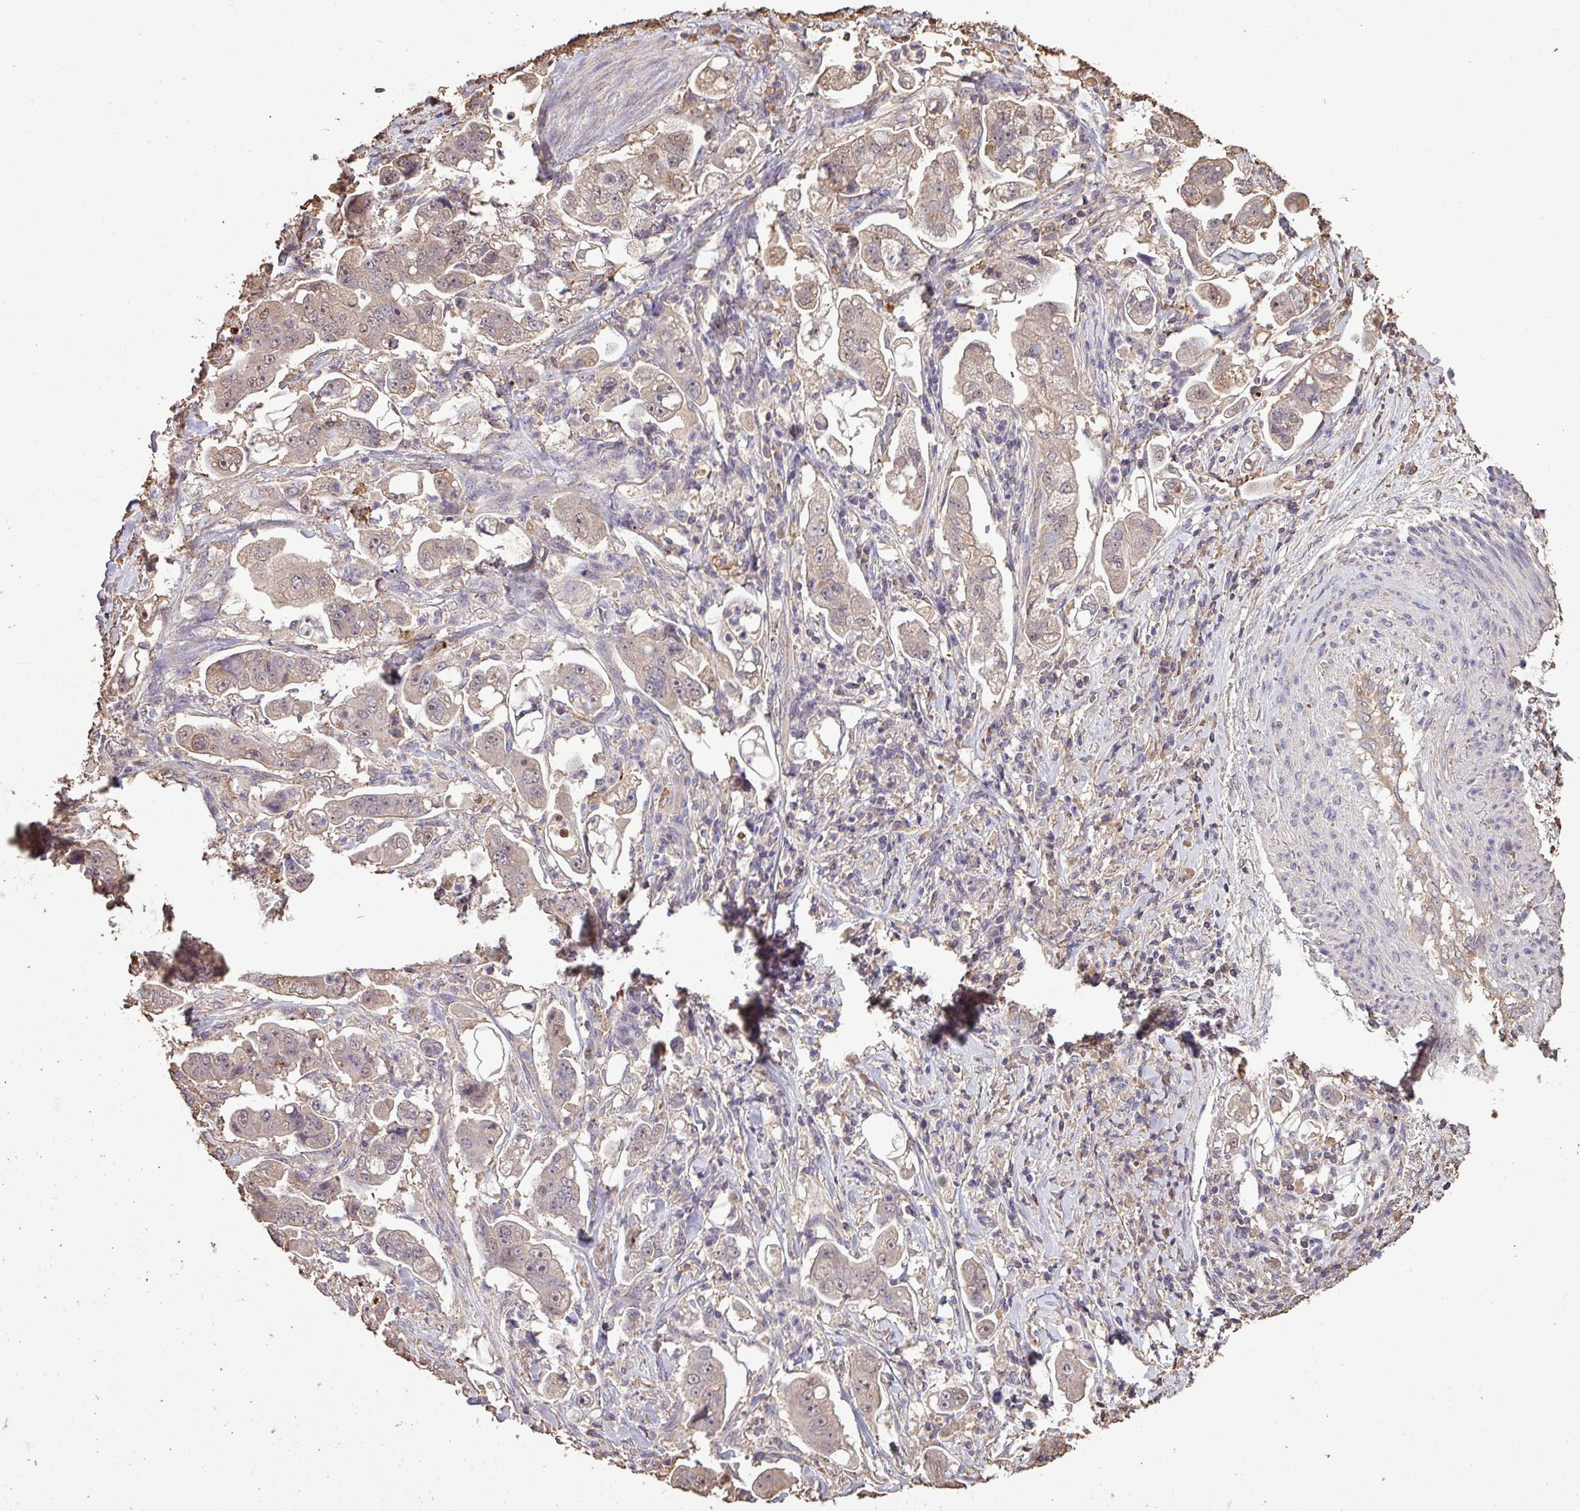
{"staining": {"intensity": "moderate", "quantity": "25%-75%", "location": "cytoplasmic/membranous"}, "tissue": "stomach cancer", "cell_type": "Tumor cells", "image_type": "cancer", "snomed": [{"axis": "morphology", "description": "Adenocarcinoma, NOS"}, {"axis": "topography", "description": "Stomach"}], "caption": "Immunohistochemistry (IHC) of human stomach cancer (adenocarcinoma) shows medium levels of moderate cytoplasmic/membranous expression in about 25%-75% of tumor cells.", "gene": "CAMK2B", "patient": {"sex": "male", "age": 62}}